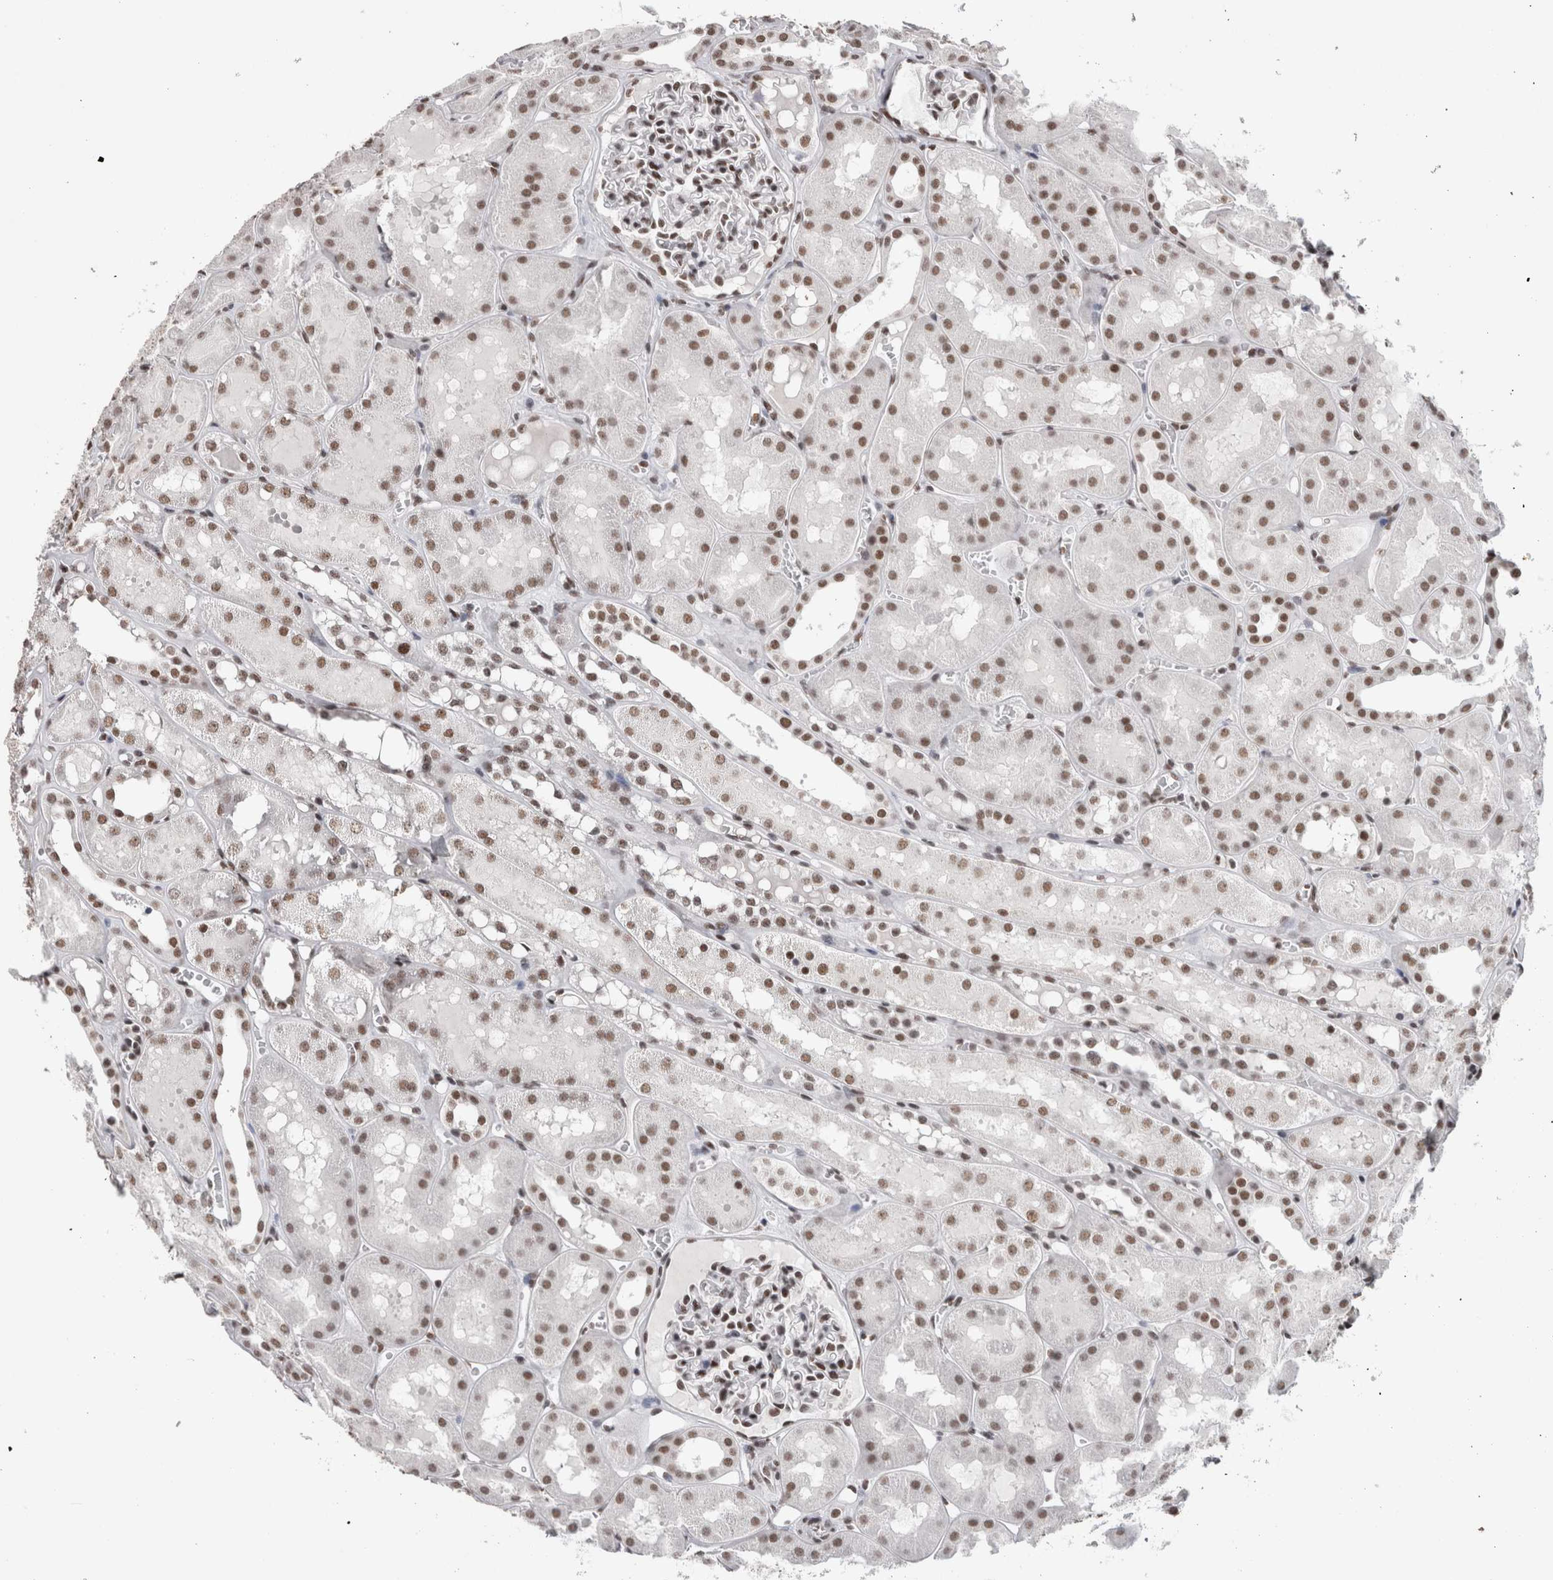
{"staining": {"intensity": "strong", "quantity": "25%-75%", "location": "nuclear"}, "tissue": "kidney", "cell_type": "Cells in glomeruli", "image_type": "normal", "snomed": [{"axis": "morphology", "description": "Normal tissue, NOS"}, {"axis": "topography", "description": "Kidney"}, {"axis": "topography", "description": "Urinary bladder"}], "caption": "This image displays unremarkable kidney stained with immunohistochemistry to label a protein in brown. The nuclear of cells in glomeruli show strong positivity for the protein. Nuclei are counter-stained blue.", "gene": "SMC1A", "patient": {"sex": "male", "age": 16}}